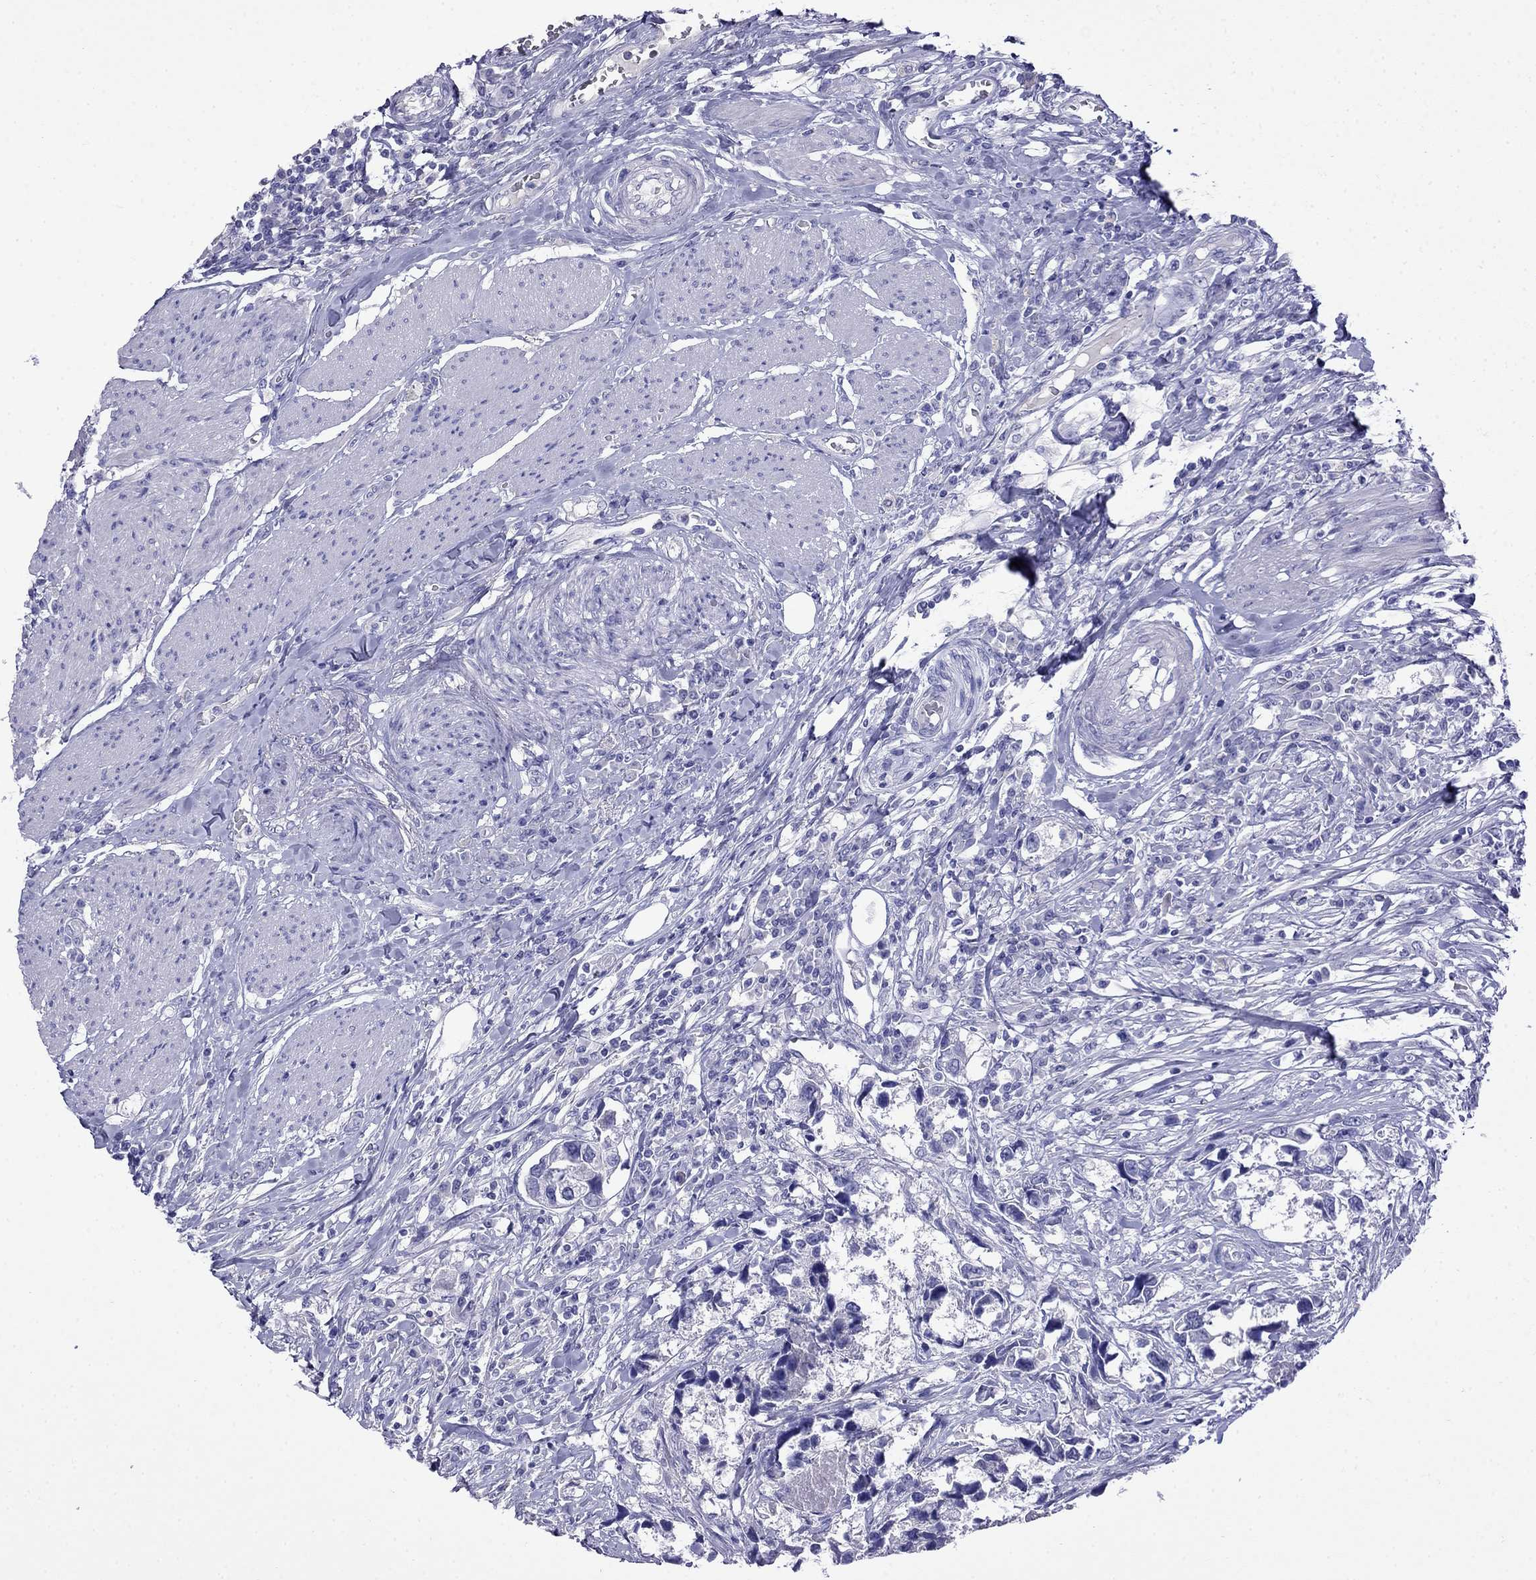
{"staining": {"intensity": "negative", "quantity": "none", "location": "none"}, "tissue": "urothelial cancer", "cell_type": "Tumor cells", "image_type": "cancer", "snomed": [{"axis": "morphology", "description": "Urothelial carcinoma, NOS"}, {"axis": "morphology", "description": "Urothelial carcinoma, High grade"}, {"axis": "topography", "description": "Urinary bladder"}], "caption": "This is a micrograph of immunohistochemistry (IHC) staining of urothelial carcinoma (high-grade), which shows no positivity in tumor cells.", "gene": "MYO15A", "patient": {"sex": "male", "age": 63}}